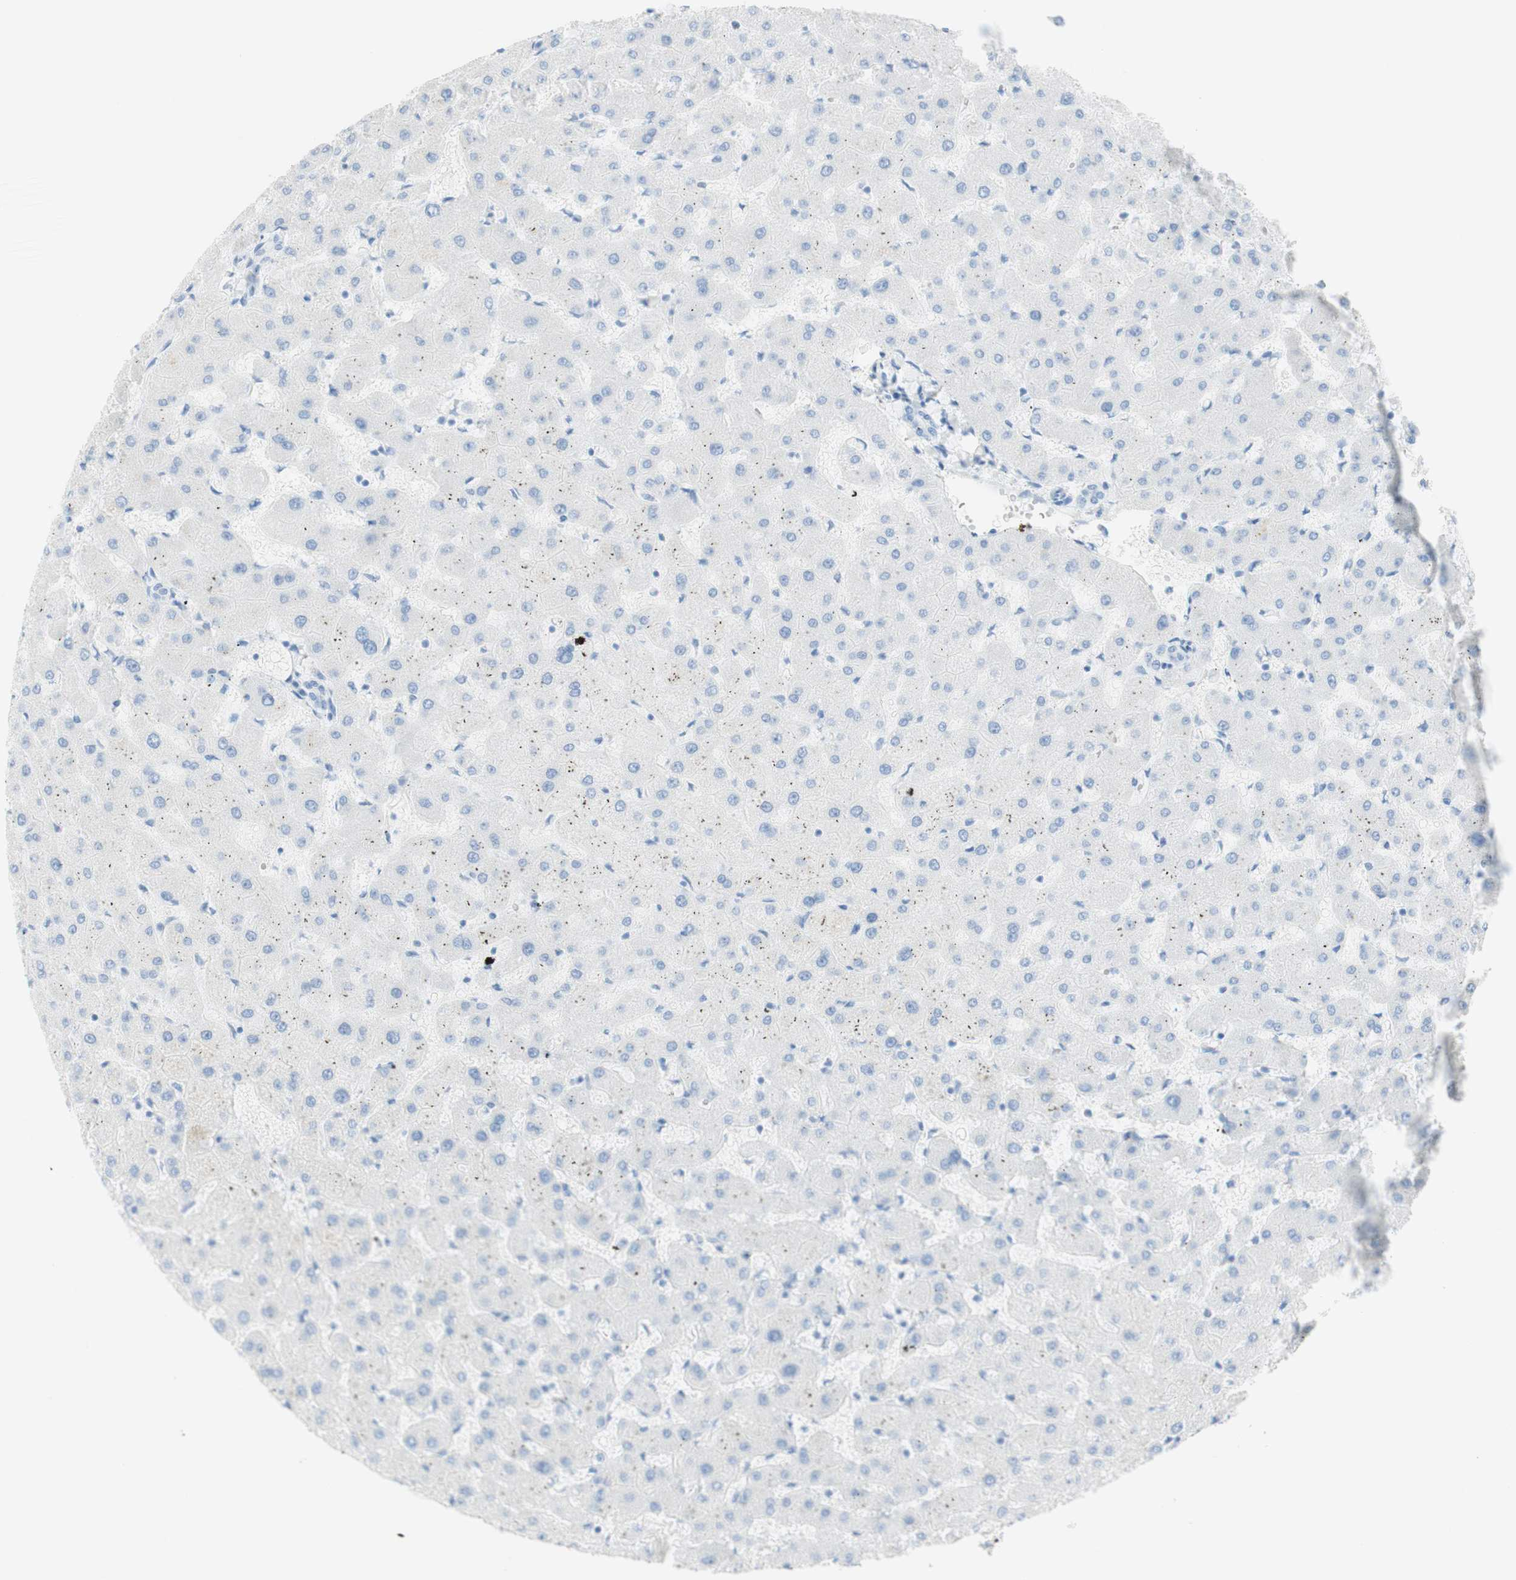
{"staining": {"intensity": "negative", "quantity": "none", "location": "none"}, "tissue": "liver", "cell_type": "Cholangiocytes", "image_type": "normal", "snomed": [{"axis": "morphology", "description": "Normal tissue, NOS"}, {"axis": "topography", "description": "Liver"}], "caption": "Liver stained for a protein using immunohistochemistry shows no expression cholangiocytes.", "gene": "TPO", "patient": {"sex": "female", "age": 63}}